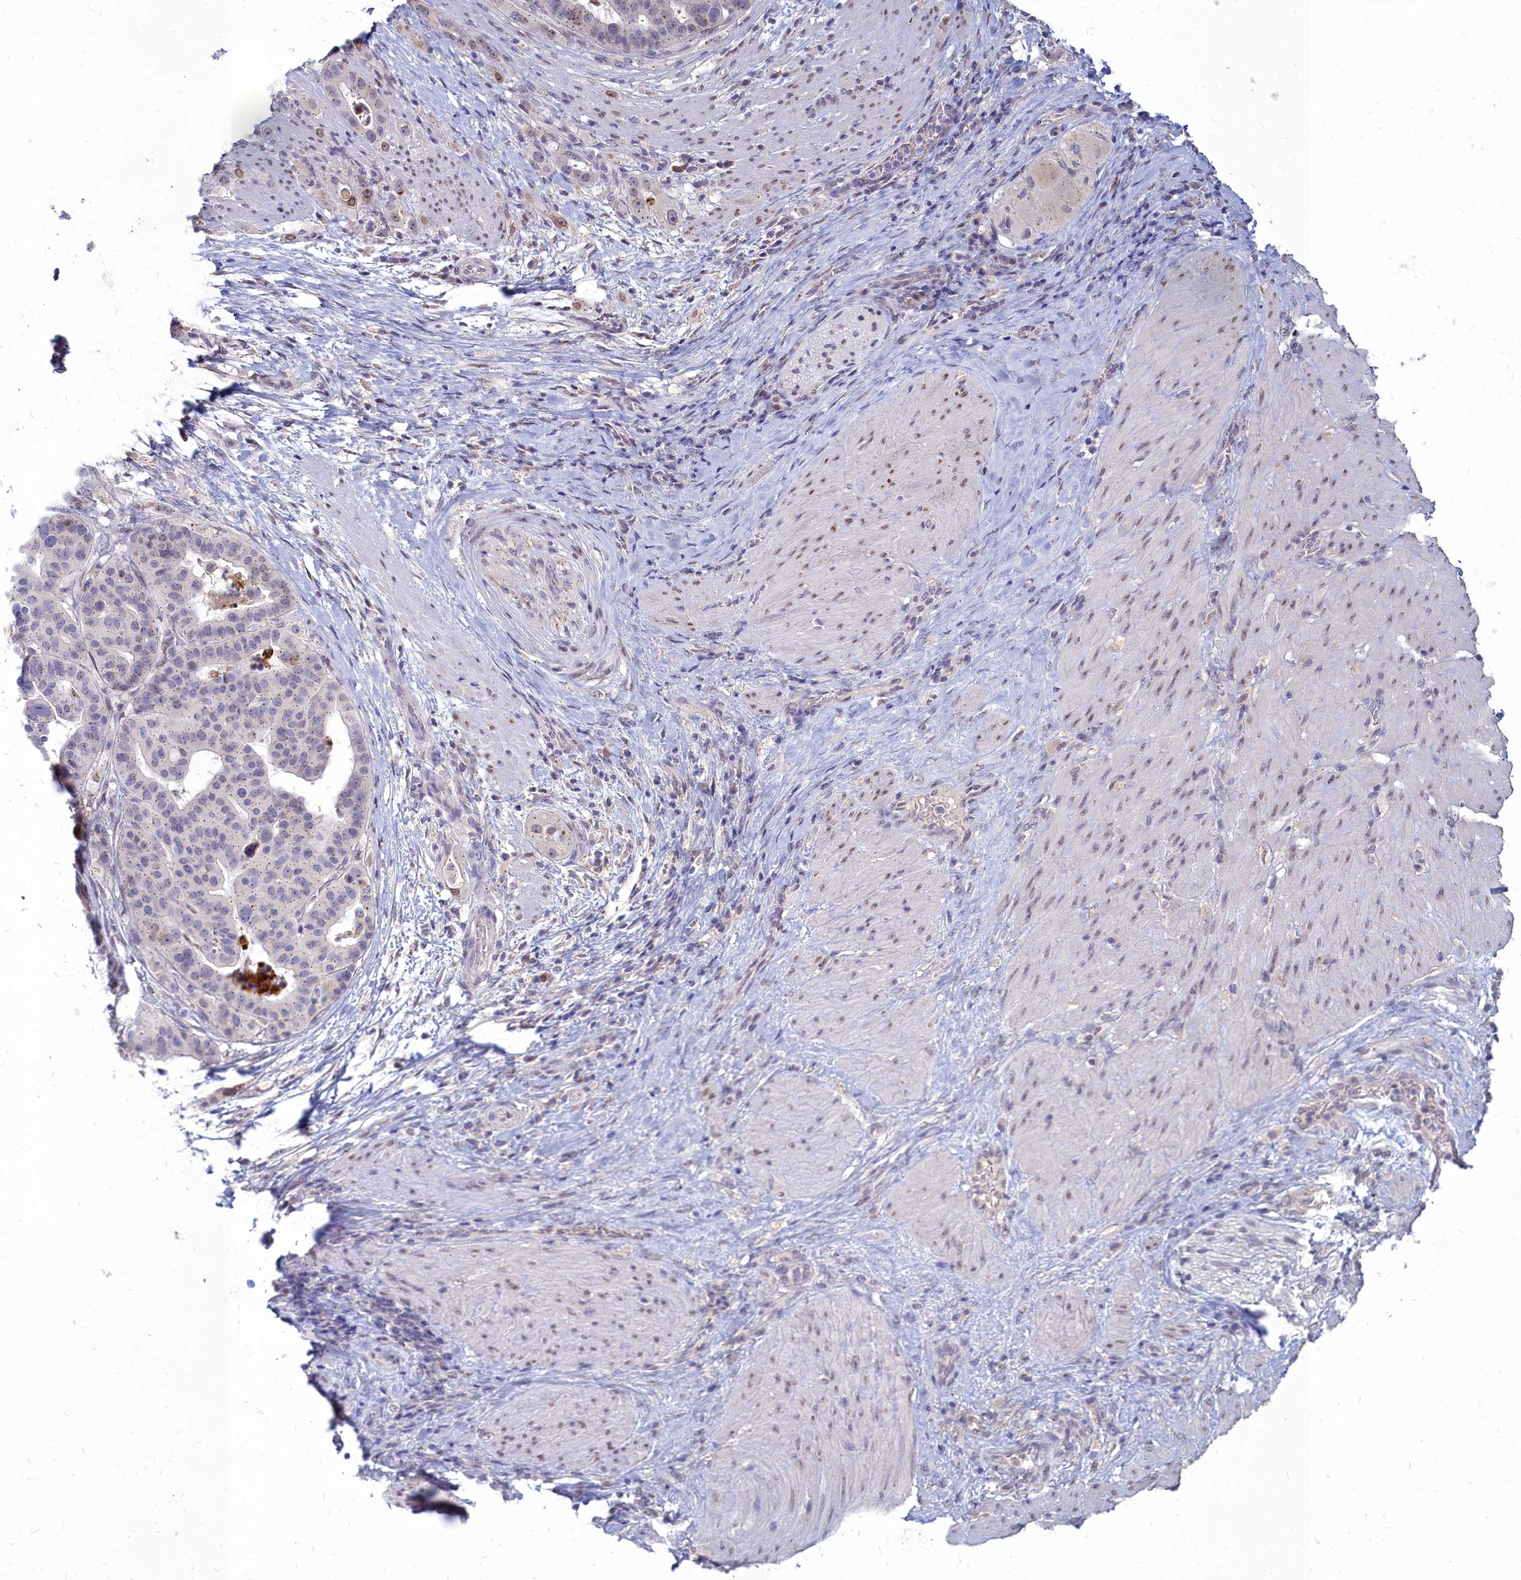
{"staining": {"intensity": "moderate", "quantity": "<25%", "location": "cytoplasmic/membranous,nuclear"}, "tissue": "stomach cancer", "cell_type": "Tumor cells", "image_type": "cancer", "snomed": [{"axis": "morphology", "description": "Adenocarcinoma, NOS"}, {"axis": "topography", "description": "Stomach"}], "caption": "Moderate cytoplasmic/membranous and nuclear protein positivity is present in about <25% of tumor cells in stomach cancer (adenocarcinoma). (Brightfield microscopy of DAB IHC at high magnification).", "gene": "NOXA1", "patient": {"sex": "male", "age": 48}}